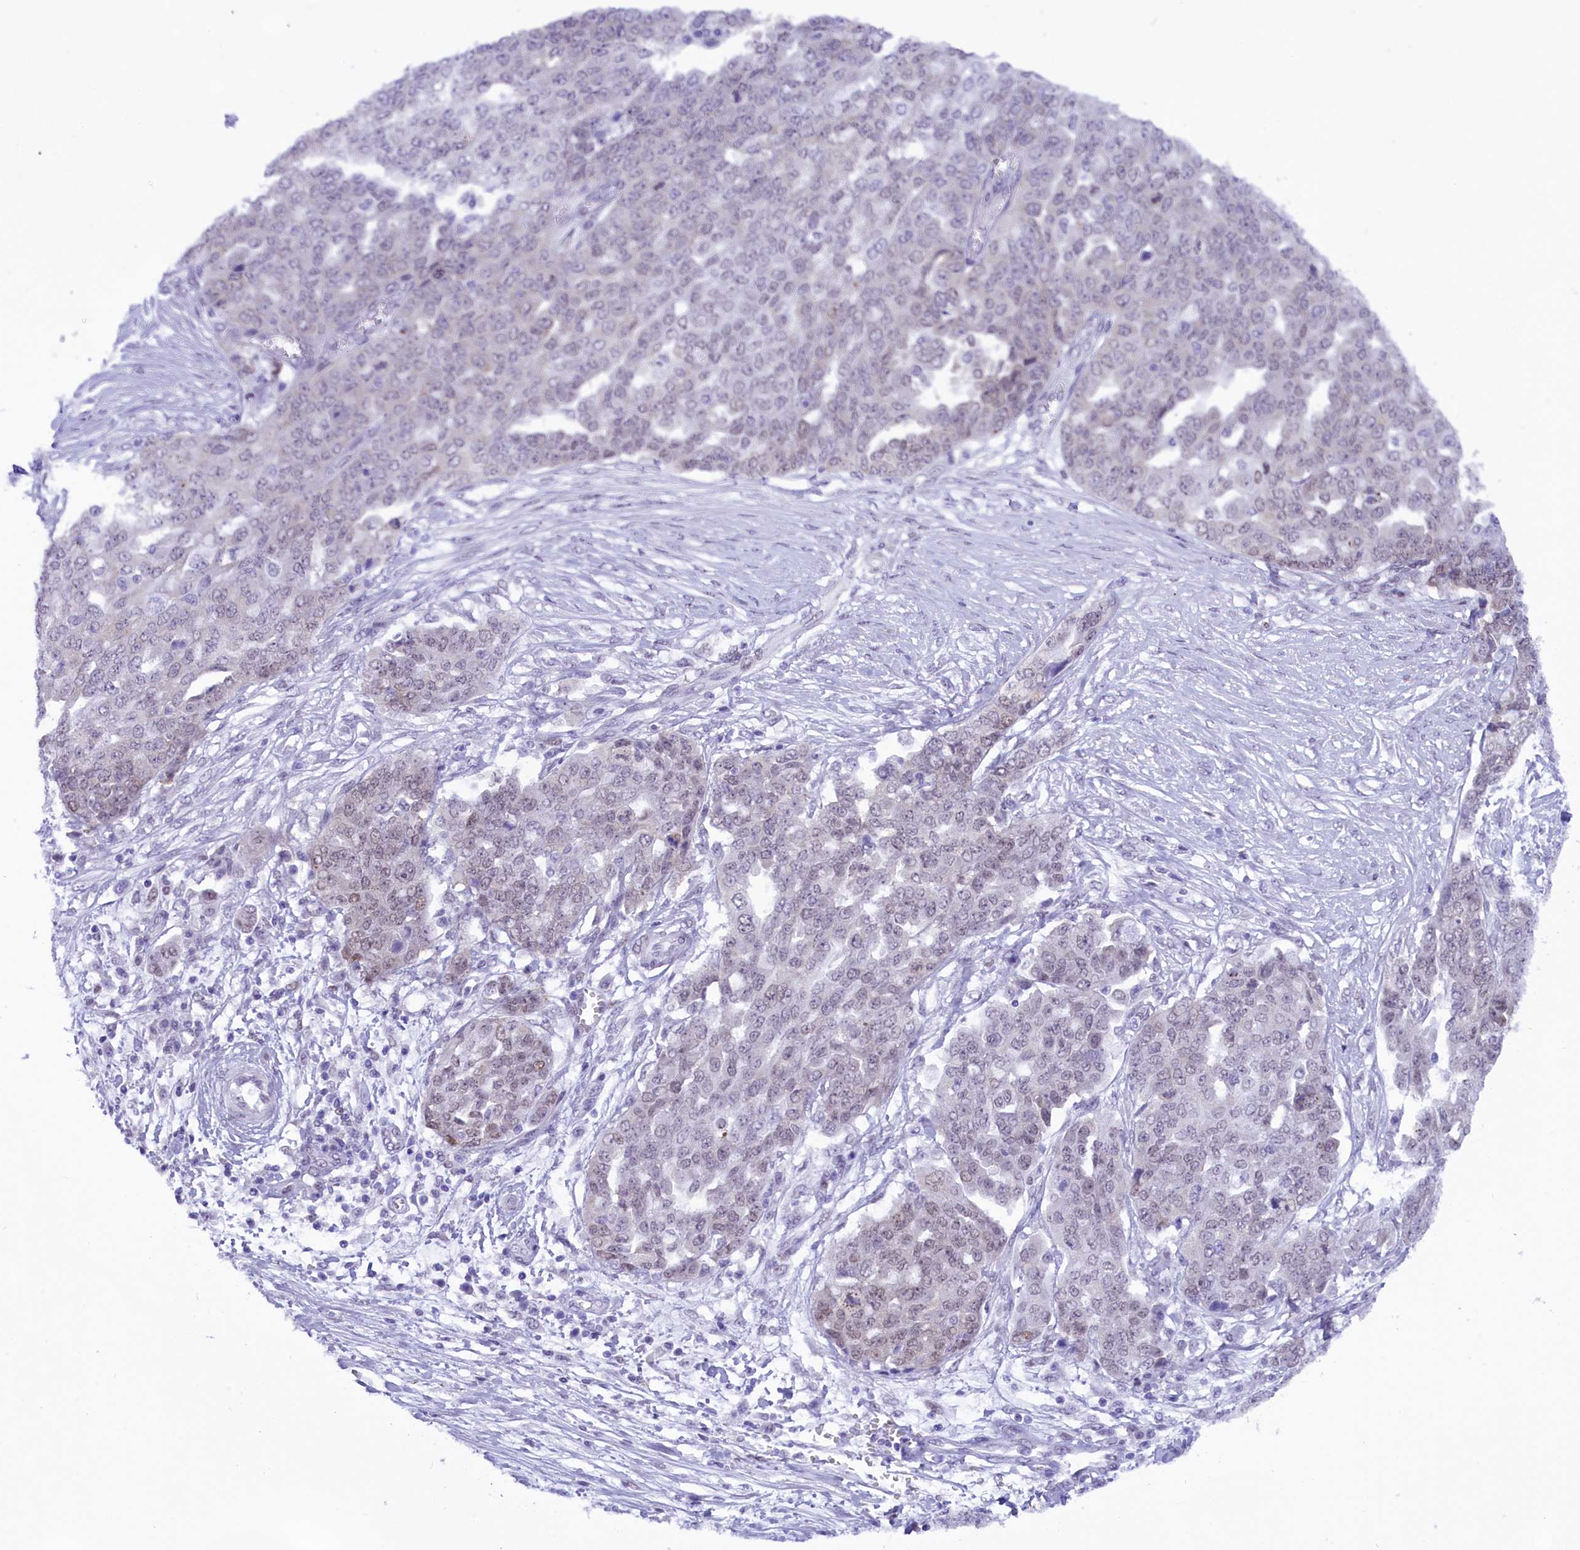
{"staining": {"intensity": "weak", "quantity": "<25%", "location": "nuclear"}, "tissue": "ovarian cancer", "cell_type": "Tumor cells", "image_type": "cancer", "snomed": [{"axis": "morphology", "description": "Cystadenocarcinoma, serous, NOS"}, {"axis": "topography", "description": "Soft tissue"}, {"axis": "topography", "description": "Ovary"}], "caption": "Immunohistochemistry photomicrograph of neoplastic tissue: ovarian cancer (serous cystadenocarcinoma) stained with DAB (3,3'-diaminobenzidine) displays no significant protein staining in tumor cells.", "gene": "RPS6KB1", "patient": {"sex": "female", "age": 57}}